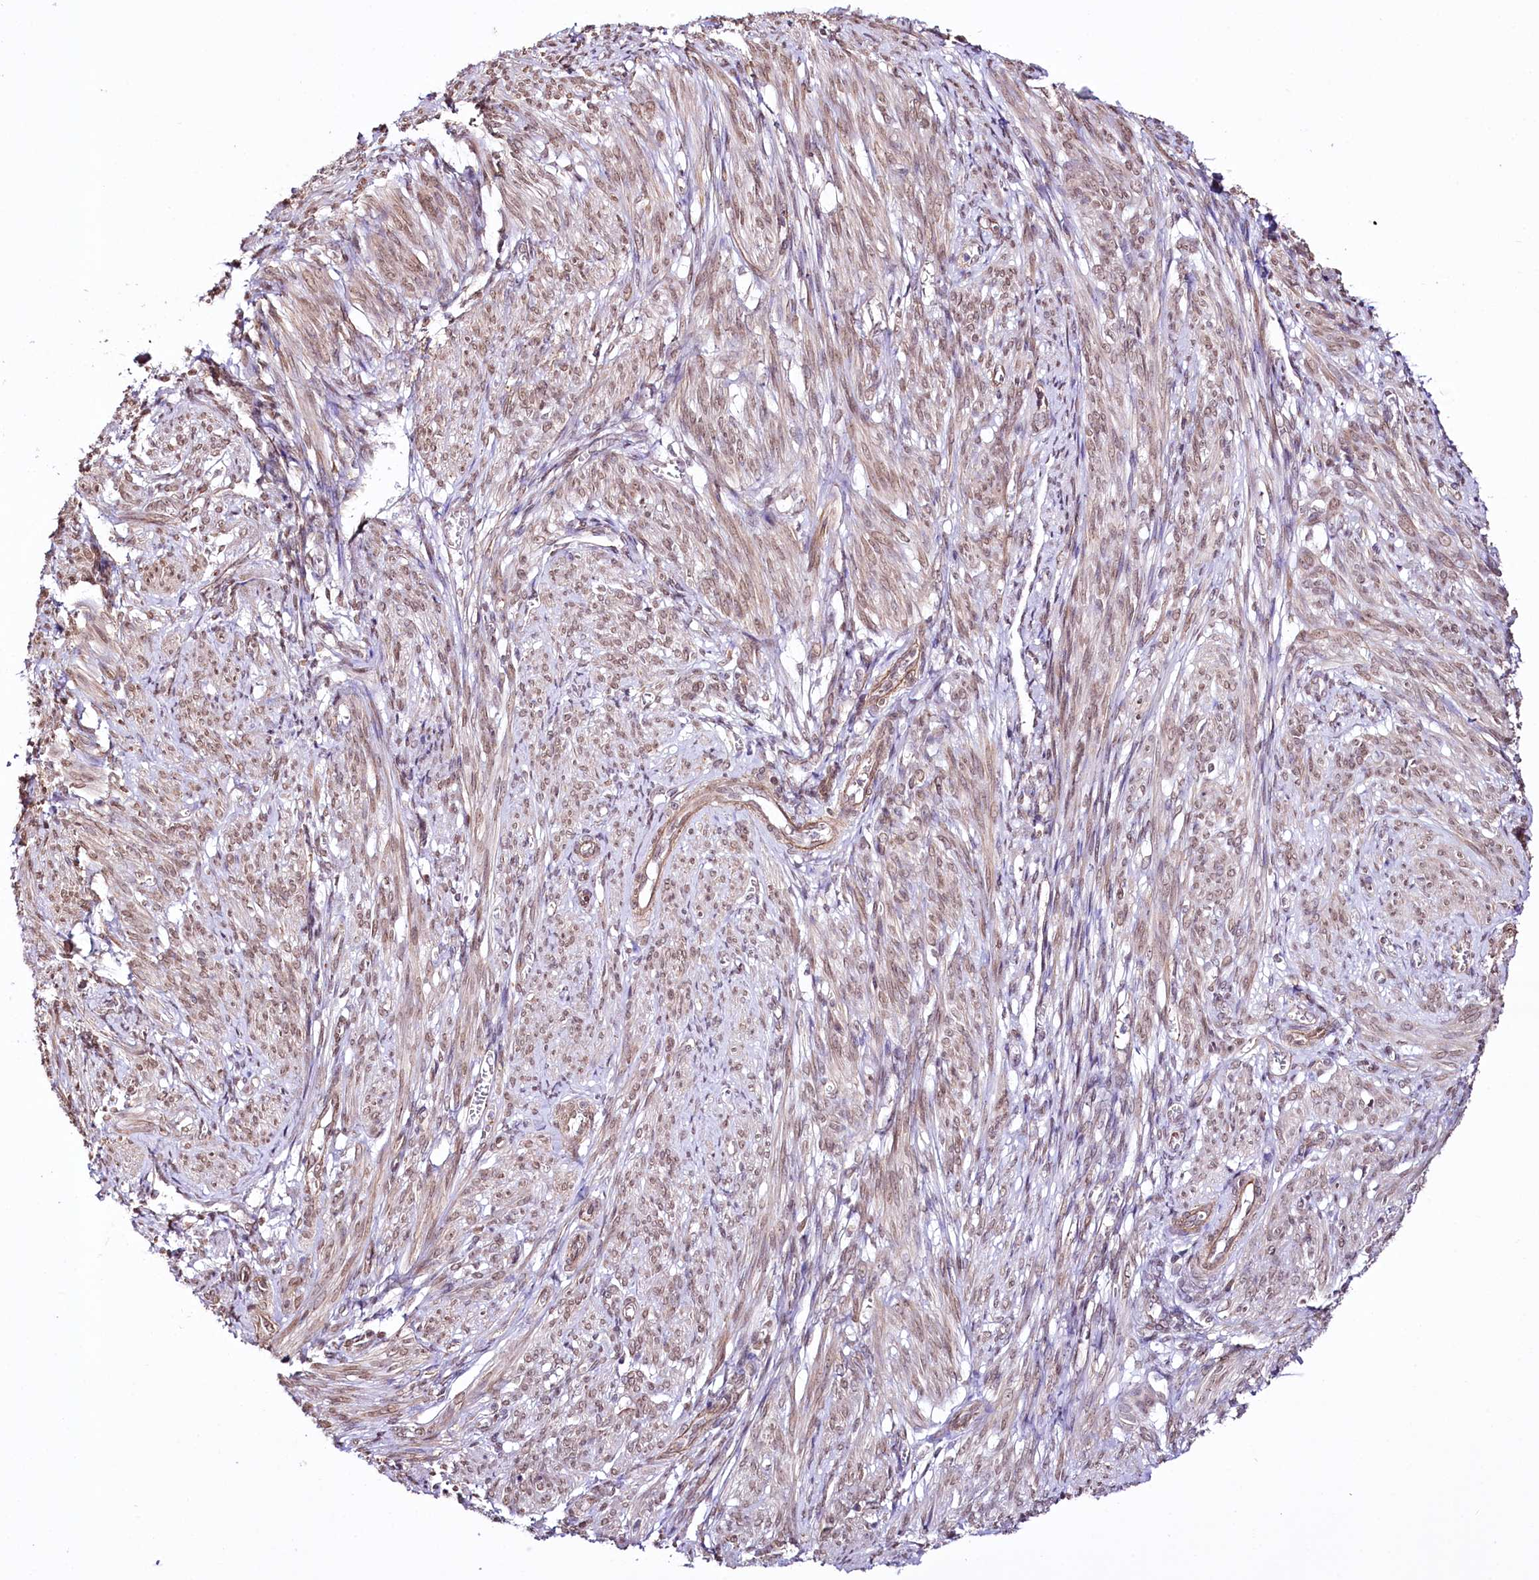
{"staining": {"intensity": "weak", "quantity": "25%-75%", "location": "cytoplasmic/membranous,nuclear"}, "tissue": "smooth muscle", "cell_type": "Smooth muscle cells", "image_type": "normal", "snomed": [{"axis": "morphology", "description": "Normal tissue, NOS"}, {"axis": "topography", "description": "Smooth muscle"}], "caption": "A micrograph of human smooth muscle stained for a protein exhibits weak cytoplasmic/membranous,nuclear brown staining in smooth muscle cells. (Stains: DAB (3,3'-diaminobenzidine) in brown, nuclei in blue, Microscopy: brightfield microscopy at high magnification).", "gene": "ST7", "patient": {"sex": "female", "age": 39}}